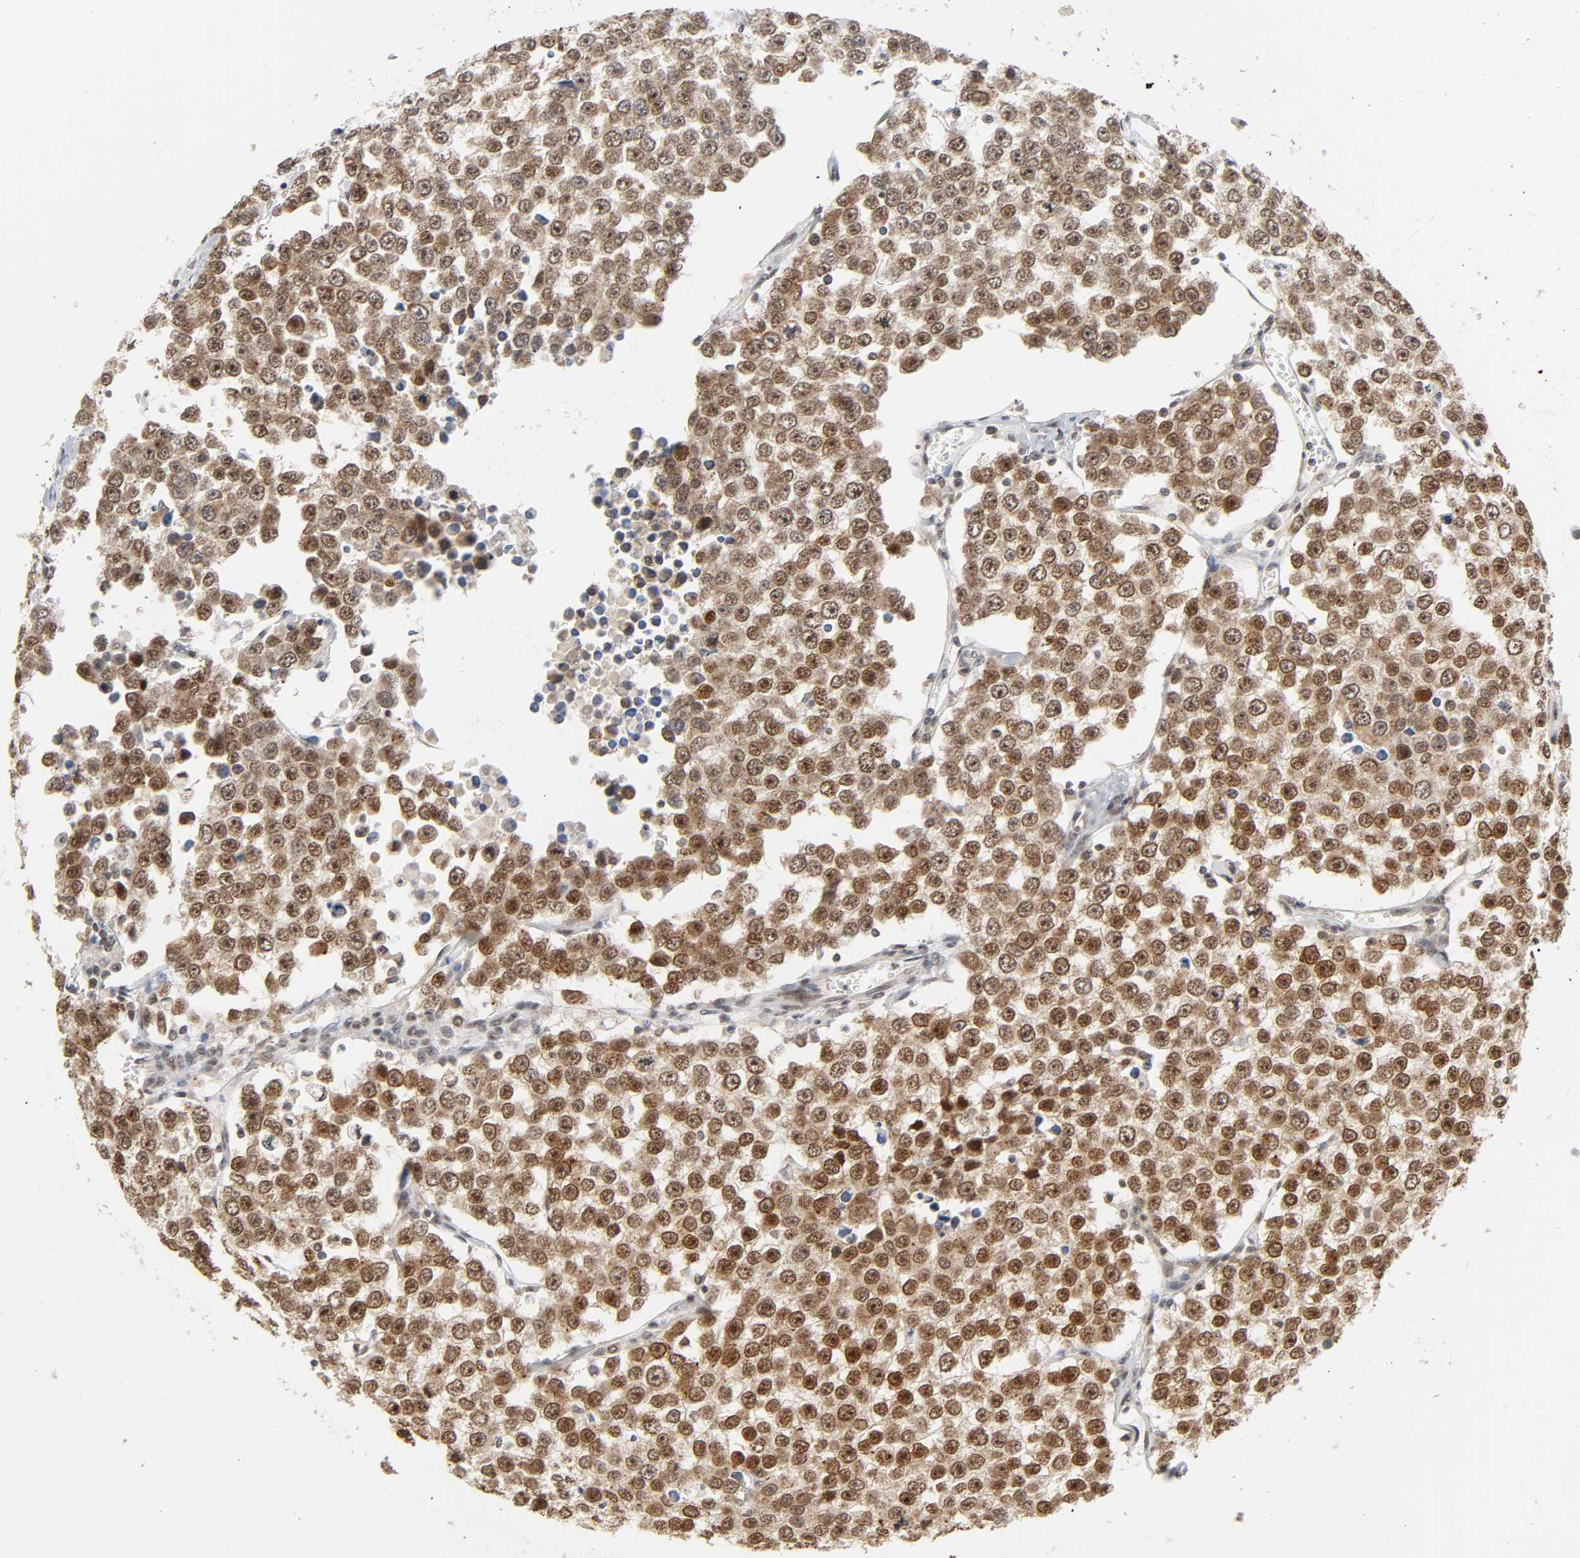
{"staining": {"intensity": "strong", "quantity": ">75%", "location": "nuclear"}, "tissue": "testis cancer", "cell_type": "Tumor cells", "image_type": "cancer", "snomed": [{"axis": "morphology", "description": "Seminoma, NOS"}, {"axis": "morphology", "description": "Carcinoma, Embryonal, NOS"}, {"axis": "topography", "description": "Testis"}], "caption": "Seminoma (testis) stained with immunohistochemistry demonstrates strong nuclear staining in about >75% of tumor cells.", "gene": "SUMO1", "patient": {"sex": "male", "age": 52}}